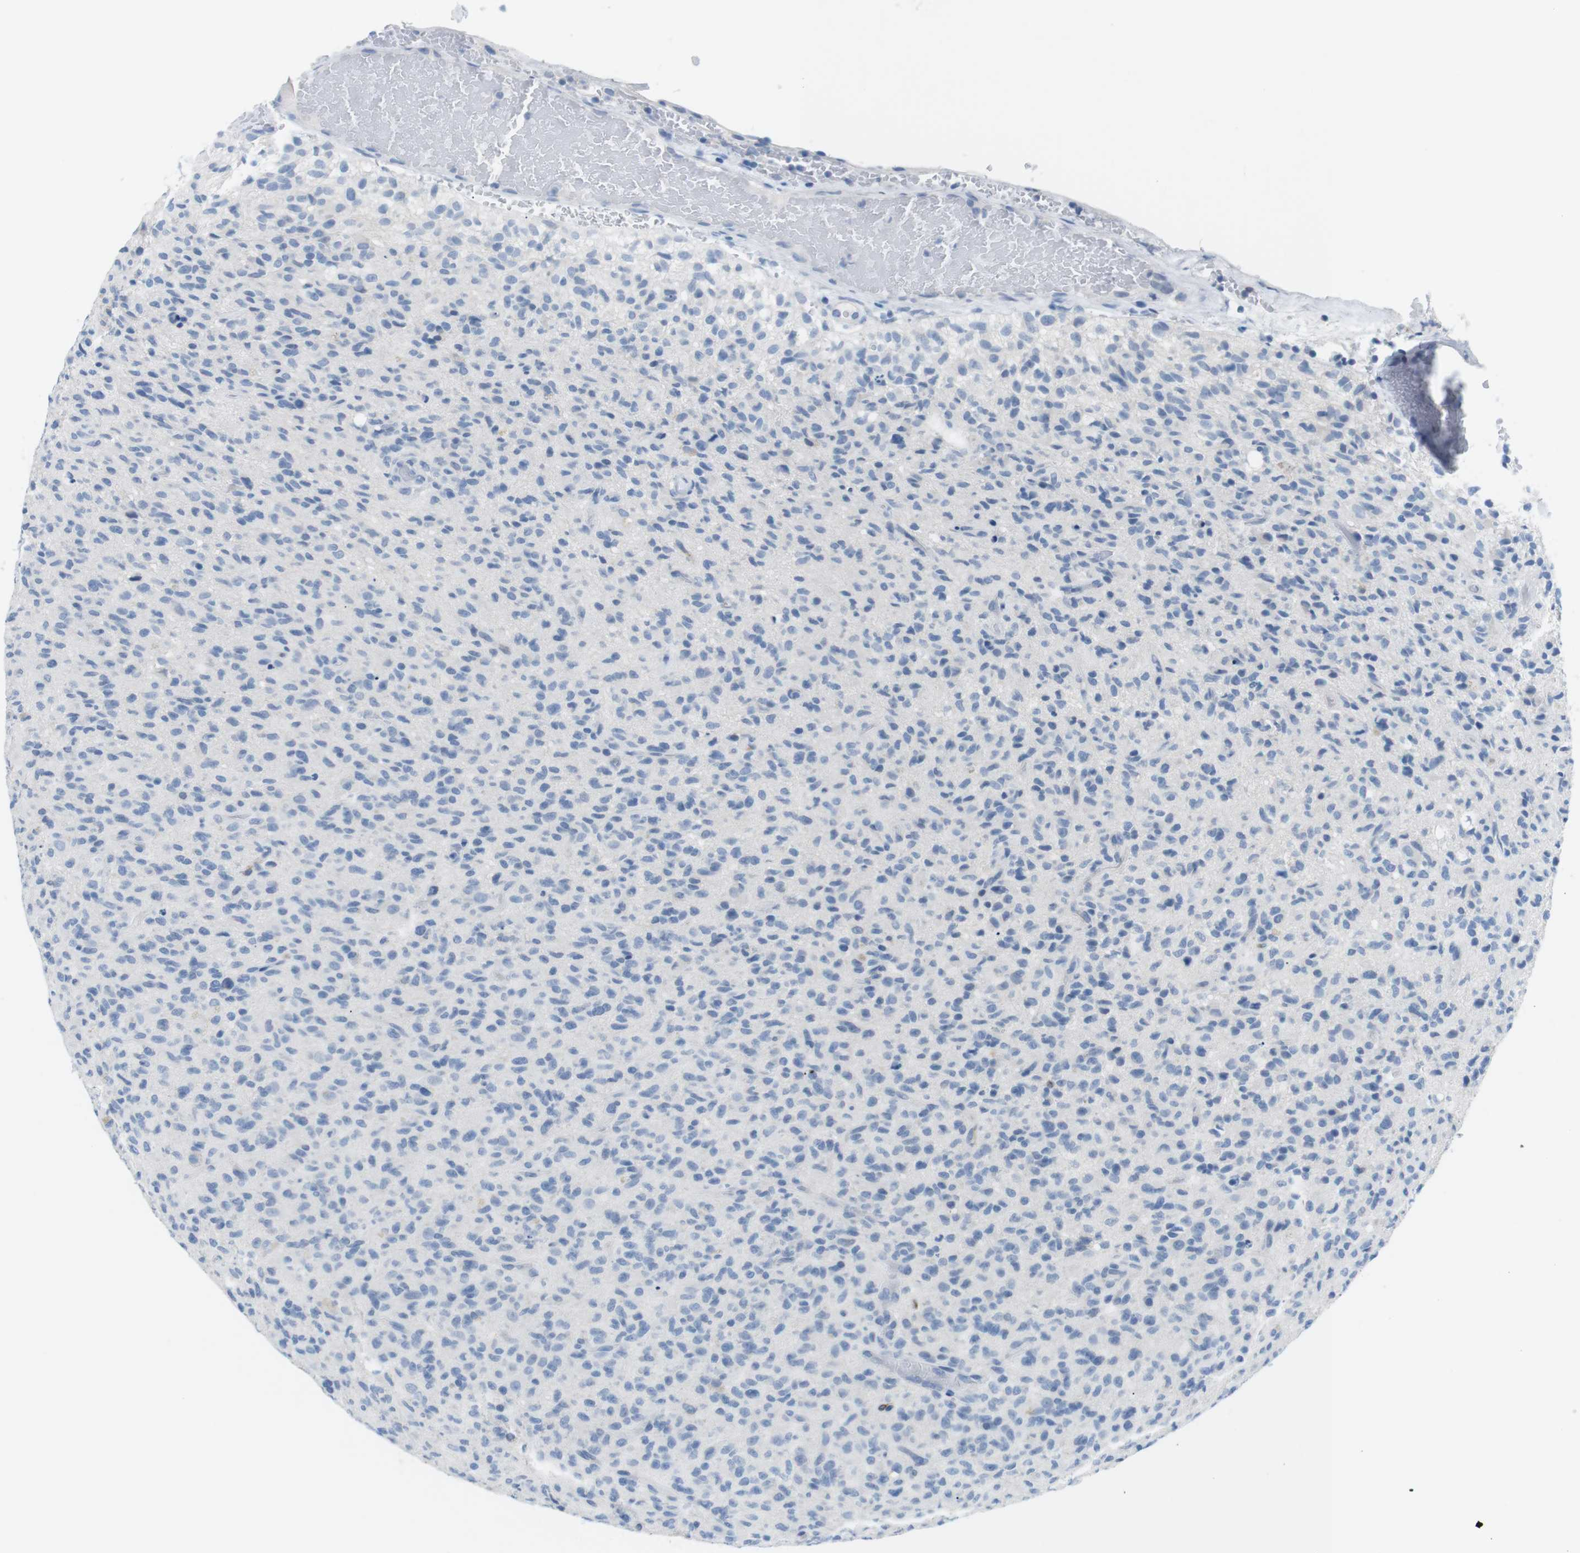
{"staining": {"intensity": "negative", "quantity": "none", "location": "none"}, "tissue": "glioma", "cell_type": "Tumor cells", "image_type": "cancer", "snomed": [{"axis": "morphology", "description": "Glioma, malignant, High grade"}, {"axis": "topography", "description": "Brain"}], "caption": "Malignant glioma (high-grade) stained for a protein using immunohistochemistry (IHC) exhibits no expression tumor cells.", "gene": "TNFRSF4", "patient": {"sex": "male", "age": 71}}